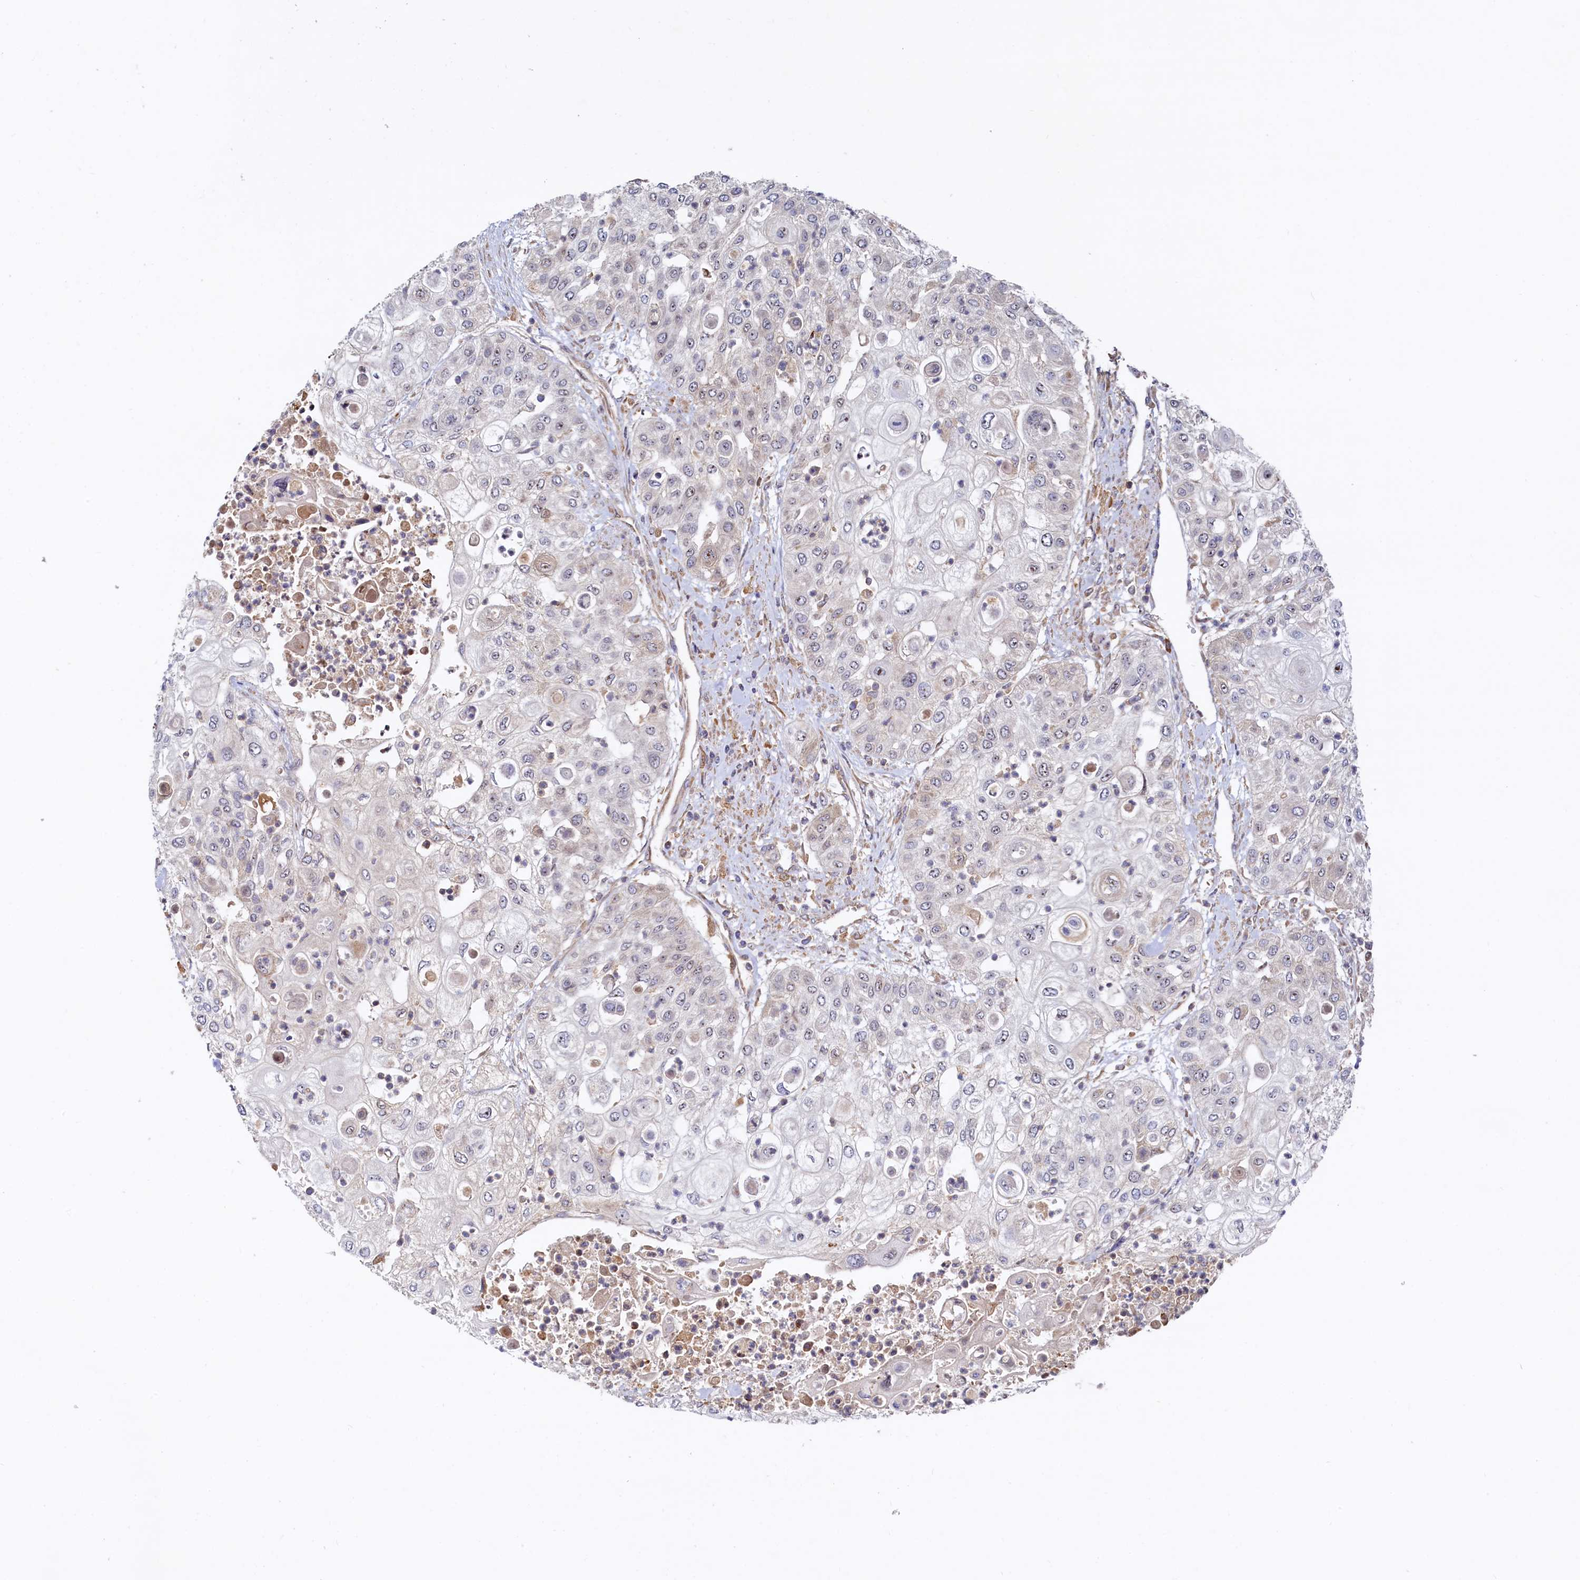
{"staining": {"intensity": "negative", "quantity": "none", "location": "none"}, "tissue": "urothelial cancer", "cell_type": "Tumor cells", "image_type": "cancer", "snomed": [{"axis": "morphology", "description": "Urothelial carcinoma, High grade"}, {"axis": "topography", "description": "Urinary bladder"}], "caption": "IHC image of neoplastic tissue: human urothelial cancer stained with DAB (3,3'-diaminobenzidine) reveals no significant protein positivity in tumor cells.", "gene": "RGS7BP", "patient": {"sex": "female", "age": 79}}